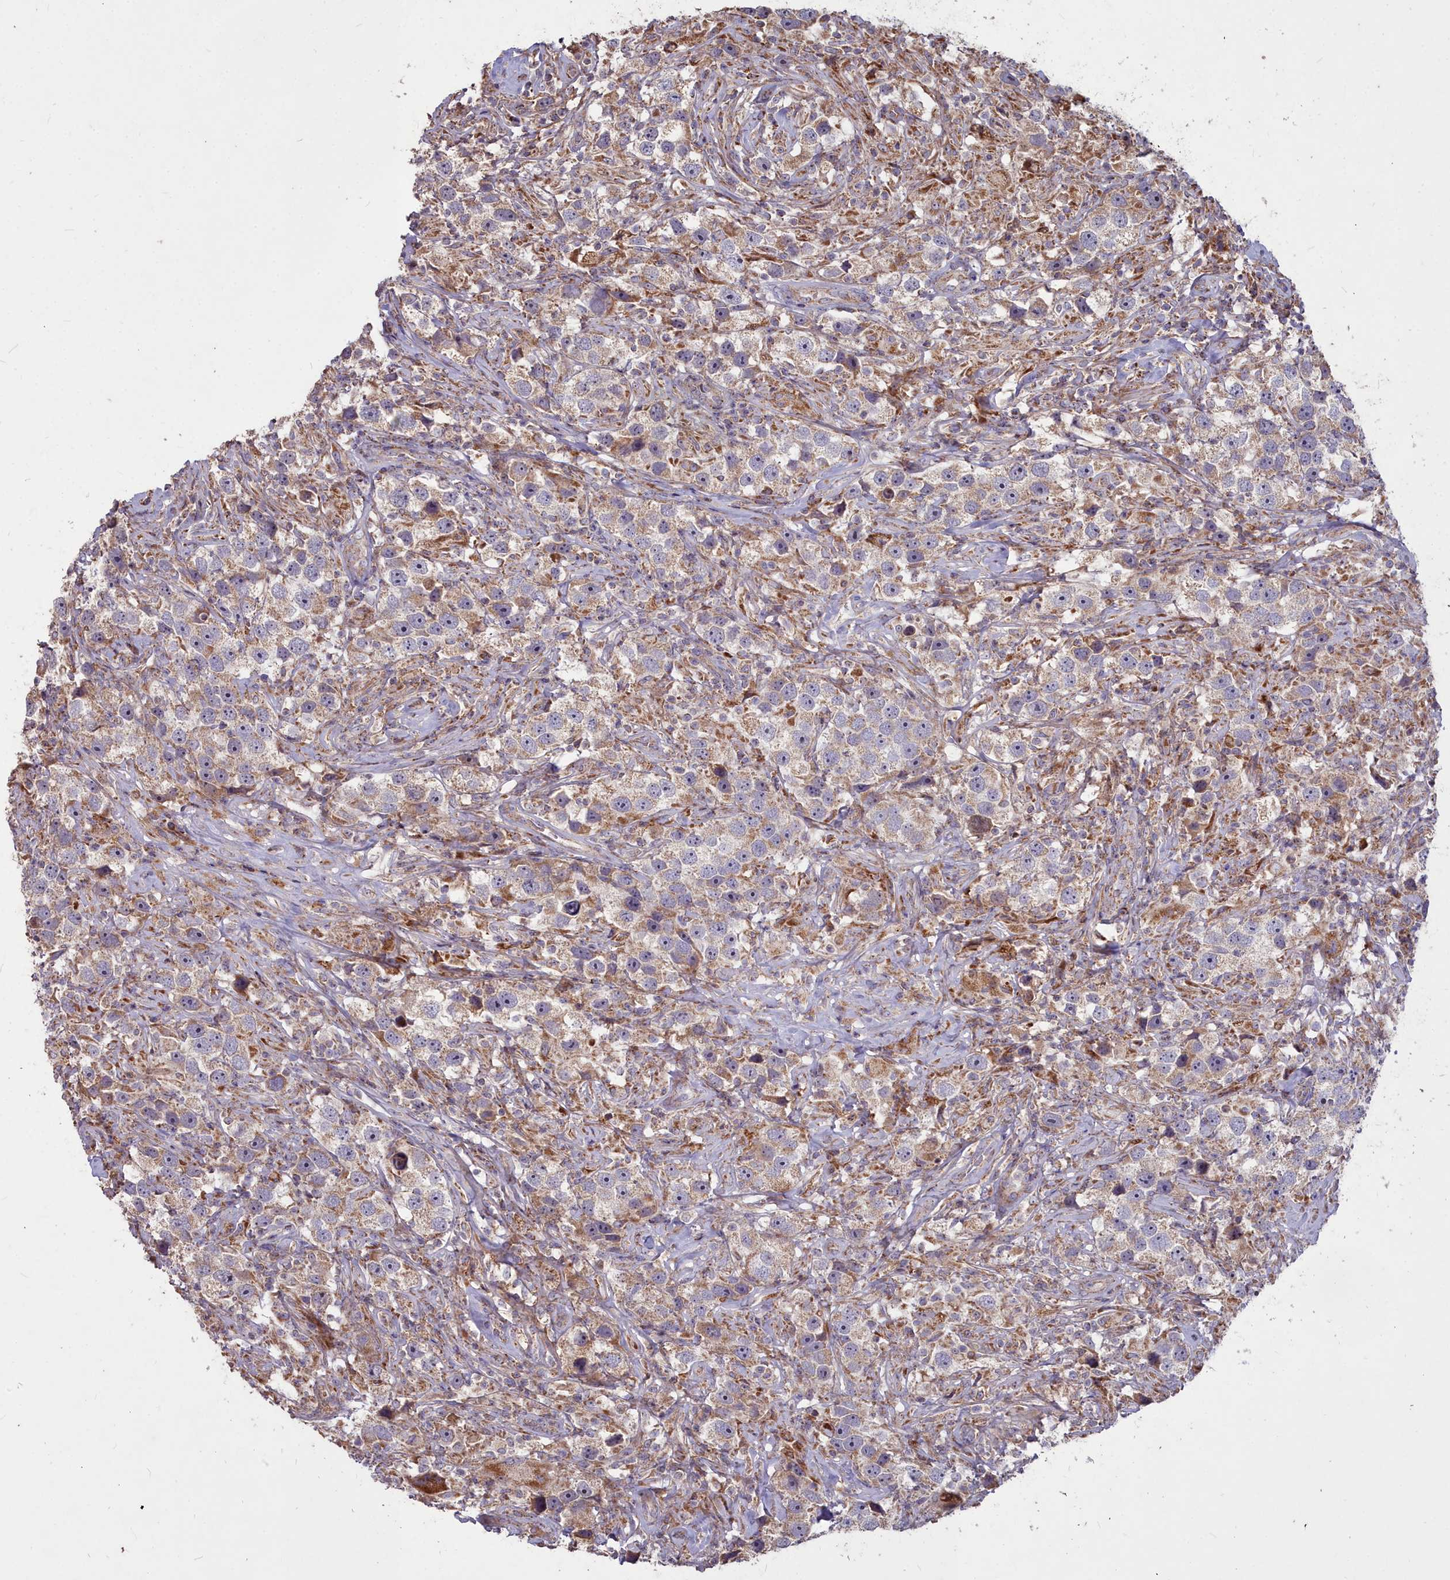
{"staining": {"intensity": "weak", "quantity": ">75%", "location": "cytoplasmic/membranous"}, "tissue": "testis cancer", "cell_type": "Tumor cells", "image_type": "cancer", "snomed": [{"axis": "morphology", "description": "Seminoma, NOS"}, {"axis": "topography", "description": "Testis"}], "caption": "Immunohistochemical staining of testis cancer shows low levels of weak cytoplasmic/membranous staining in about >75% of tumor cells.", "gene": "COX11", "patient": {"sex": "male", "age": 49}}